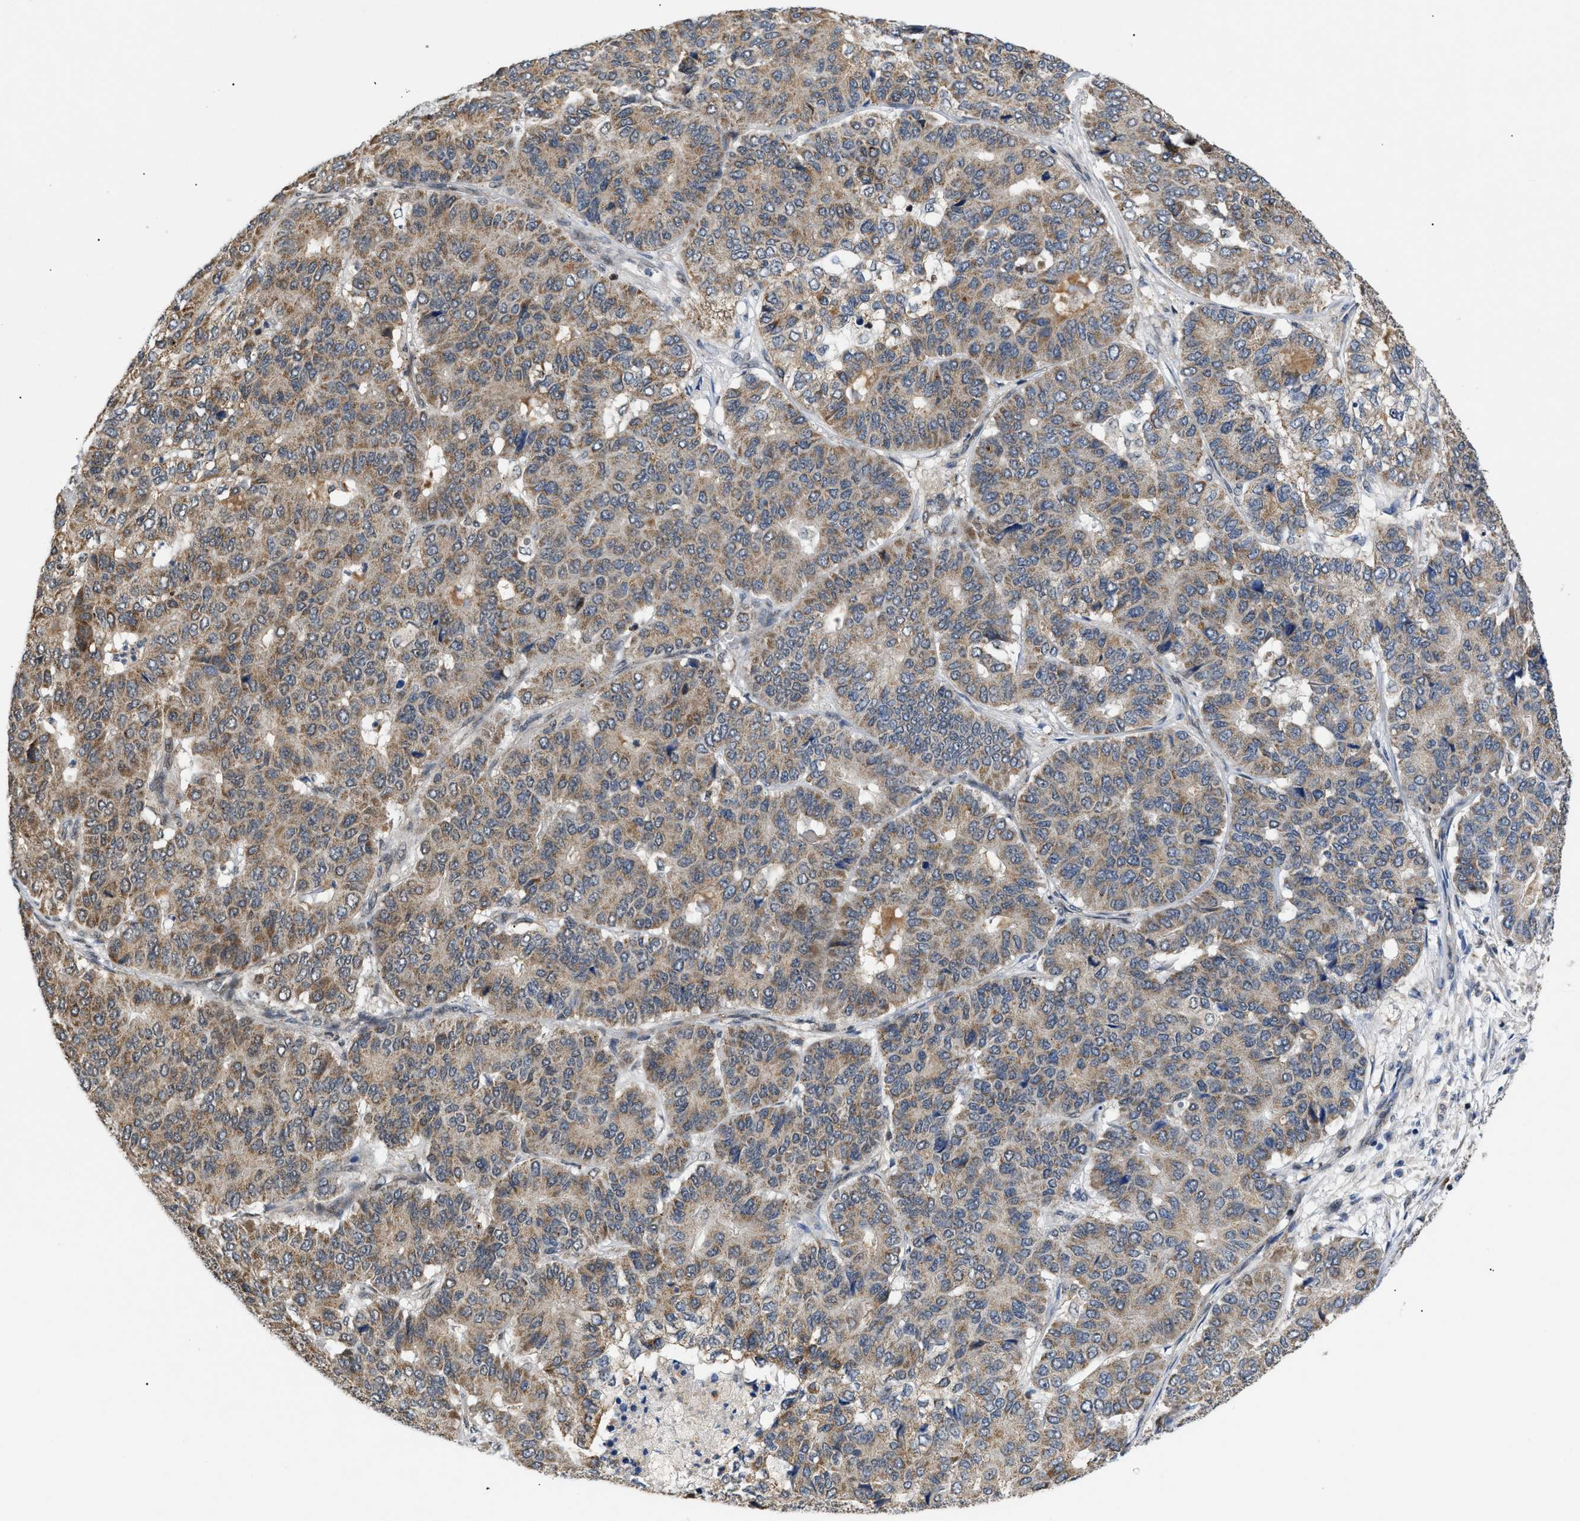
{"staining": {"intensity": "strong", "quantity": "25%-75%", "location": "cytoplasmic/membranous"}, "tissue": "pancreatic cancer", "cell_type": "Tumor cells", "image_type": "cancer", "snomed": [{"axis": "morphology", "description": "Adenocarcinoma, NOS"}, {"axis": "topography", "description": "Pancreas"}], "caption": "A brown stain shows strong cytoplasmic/membranous expression of a protein in human pancreatic cancer (adenocarcinoma) tumor cells.", "gene": "ZBTB11", "patient": {"sex": "male", "age": 50}}